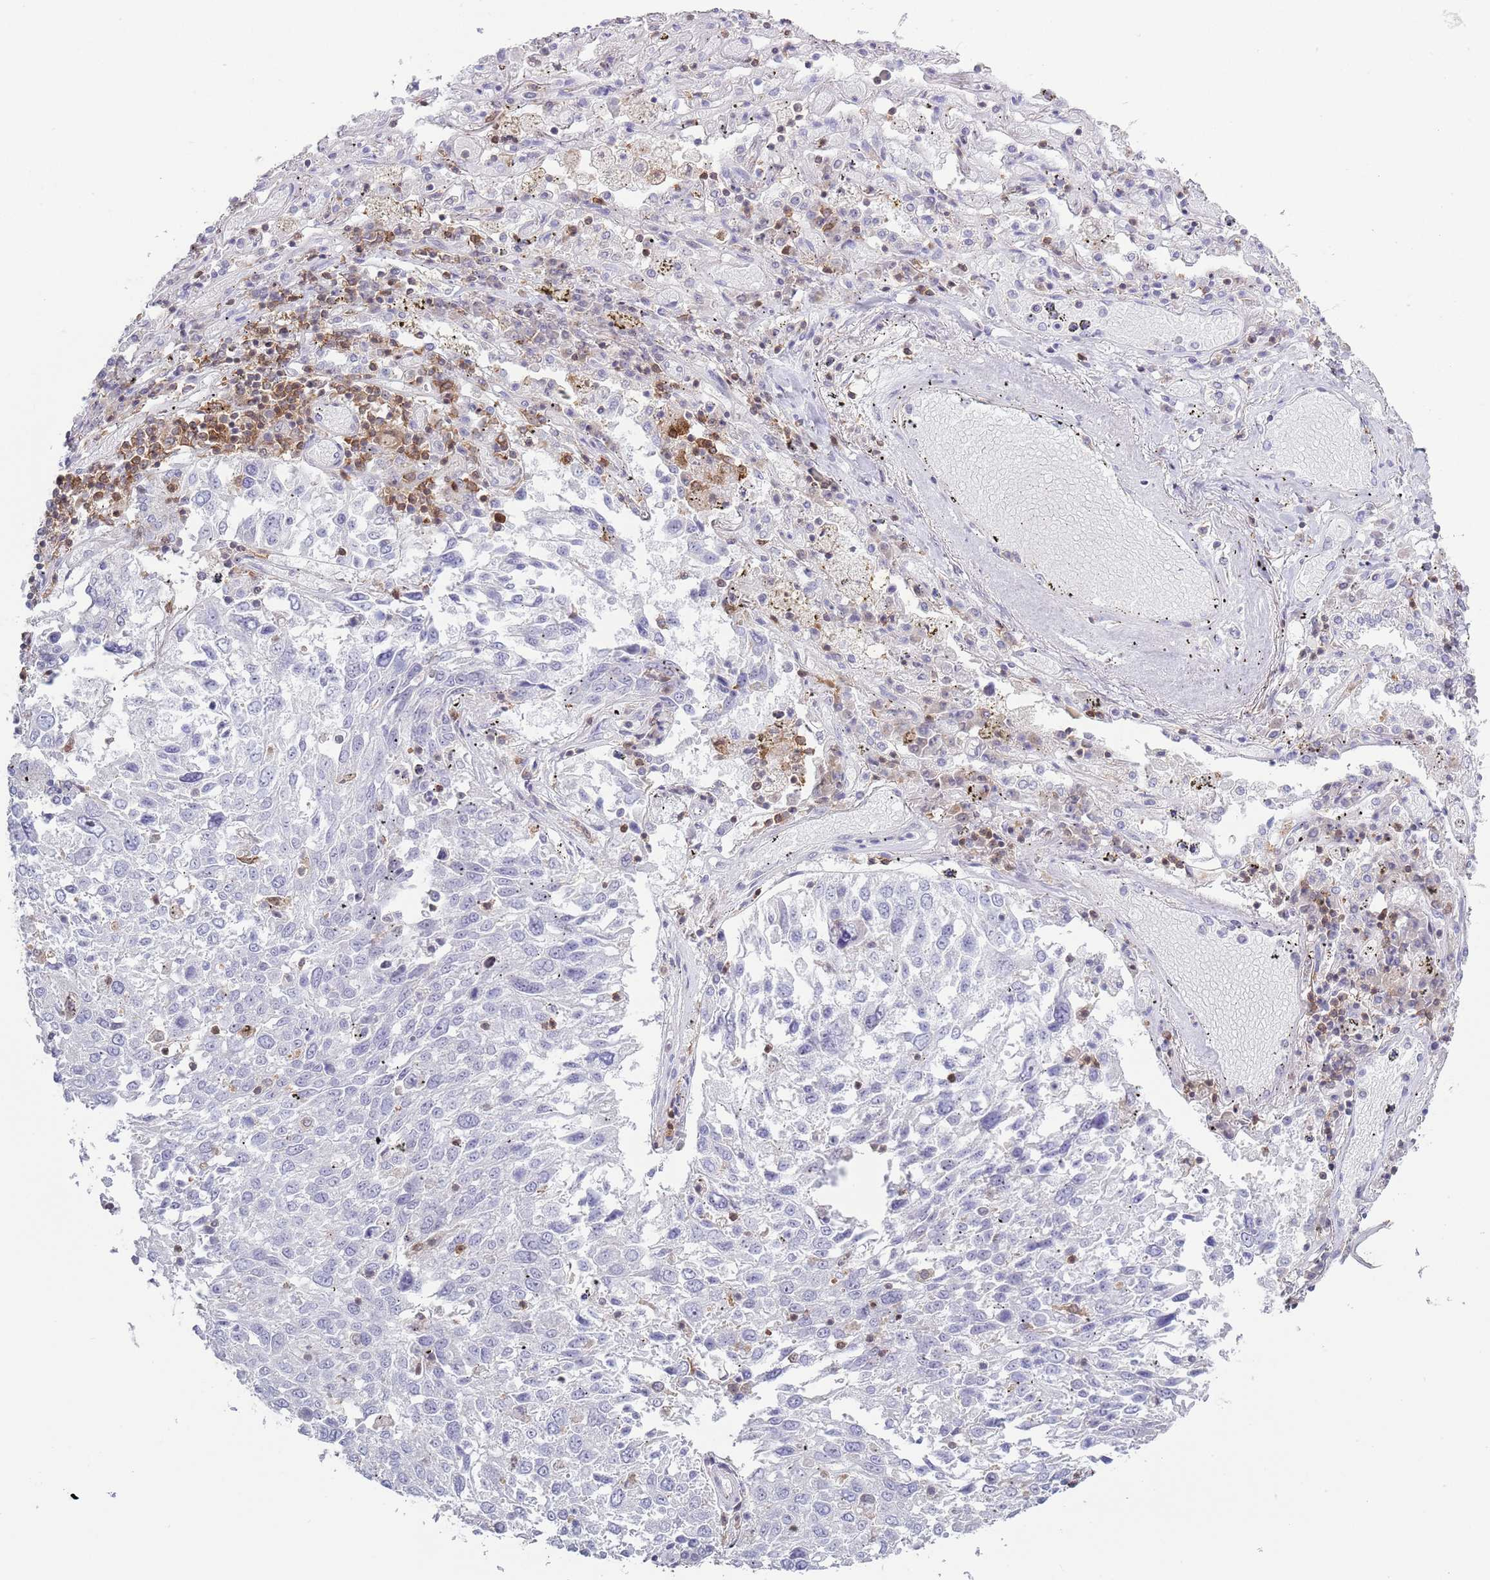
{"staining": {"intensity": "negative", "quantity": "none", "location": "none"}, "tissue": "lung cancer", "cell_type": "Tumor cells", "image_type": "cancer", "snomed": [{"axis": "morphology", "description": "Squamous cell carcinoma, NOS"}, {"axis": "topography", "description": "Lung"}], "caption": "Immunohistochemical staining of human lung squamous cell carcinoma shows no significant expression in tumor cells. (DAB immunohistochemistry with hematoxylin counter stain).", "gene": "LPXN", "patient": {"sex": "male", "age": 65}}